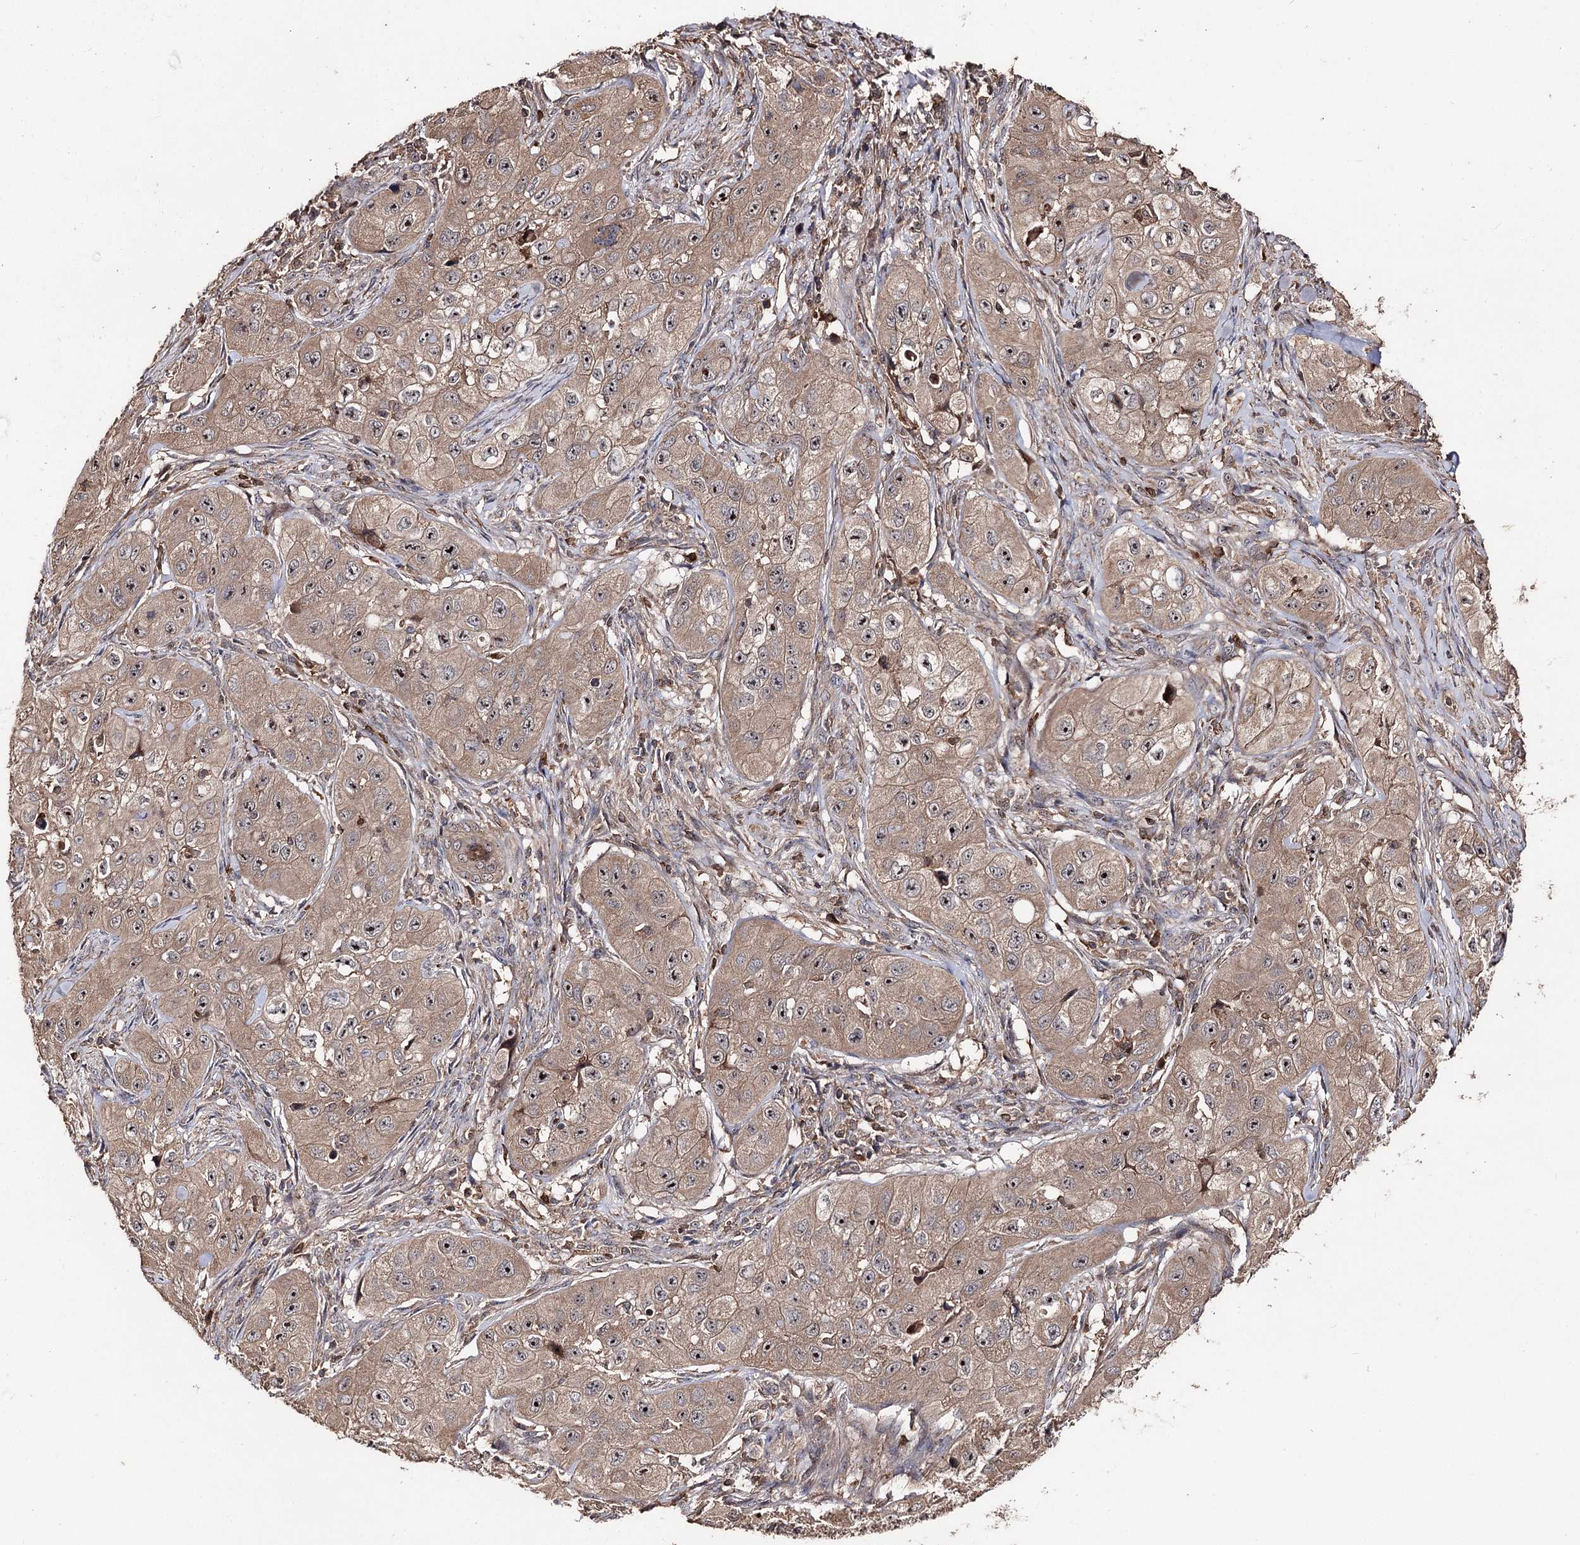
{"staining": {"intensity": "moderate", "quantity": ">75%", "location": "cytoplasmic/membranous,nuclear"}, "tissue": "skin cancer", "cell_type": "Tumor cells", "image_type": "cancer", "snomed": [{"axis": "morphology", "description": "Squamous cell carcinoma, NOS"}, {"axis": "topography", "description": "Skin"}, {"axis": "topography", "description": "Subcutis"}], "caption": "Brown immunohistochemical staining in human squamous cell carcinoma (skin) shows moderate cytoplasmic/membranous and nuclear positivity in about >75% of tumor cells.", "gene": "FAM53B", "patient": {"sex": "male", "age": 73}}